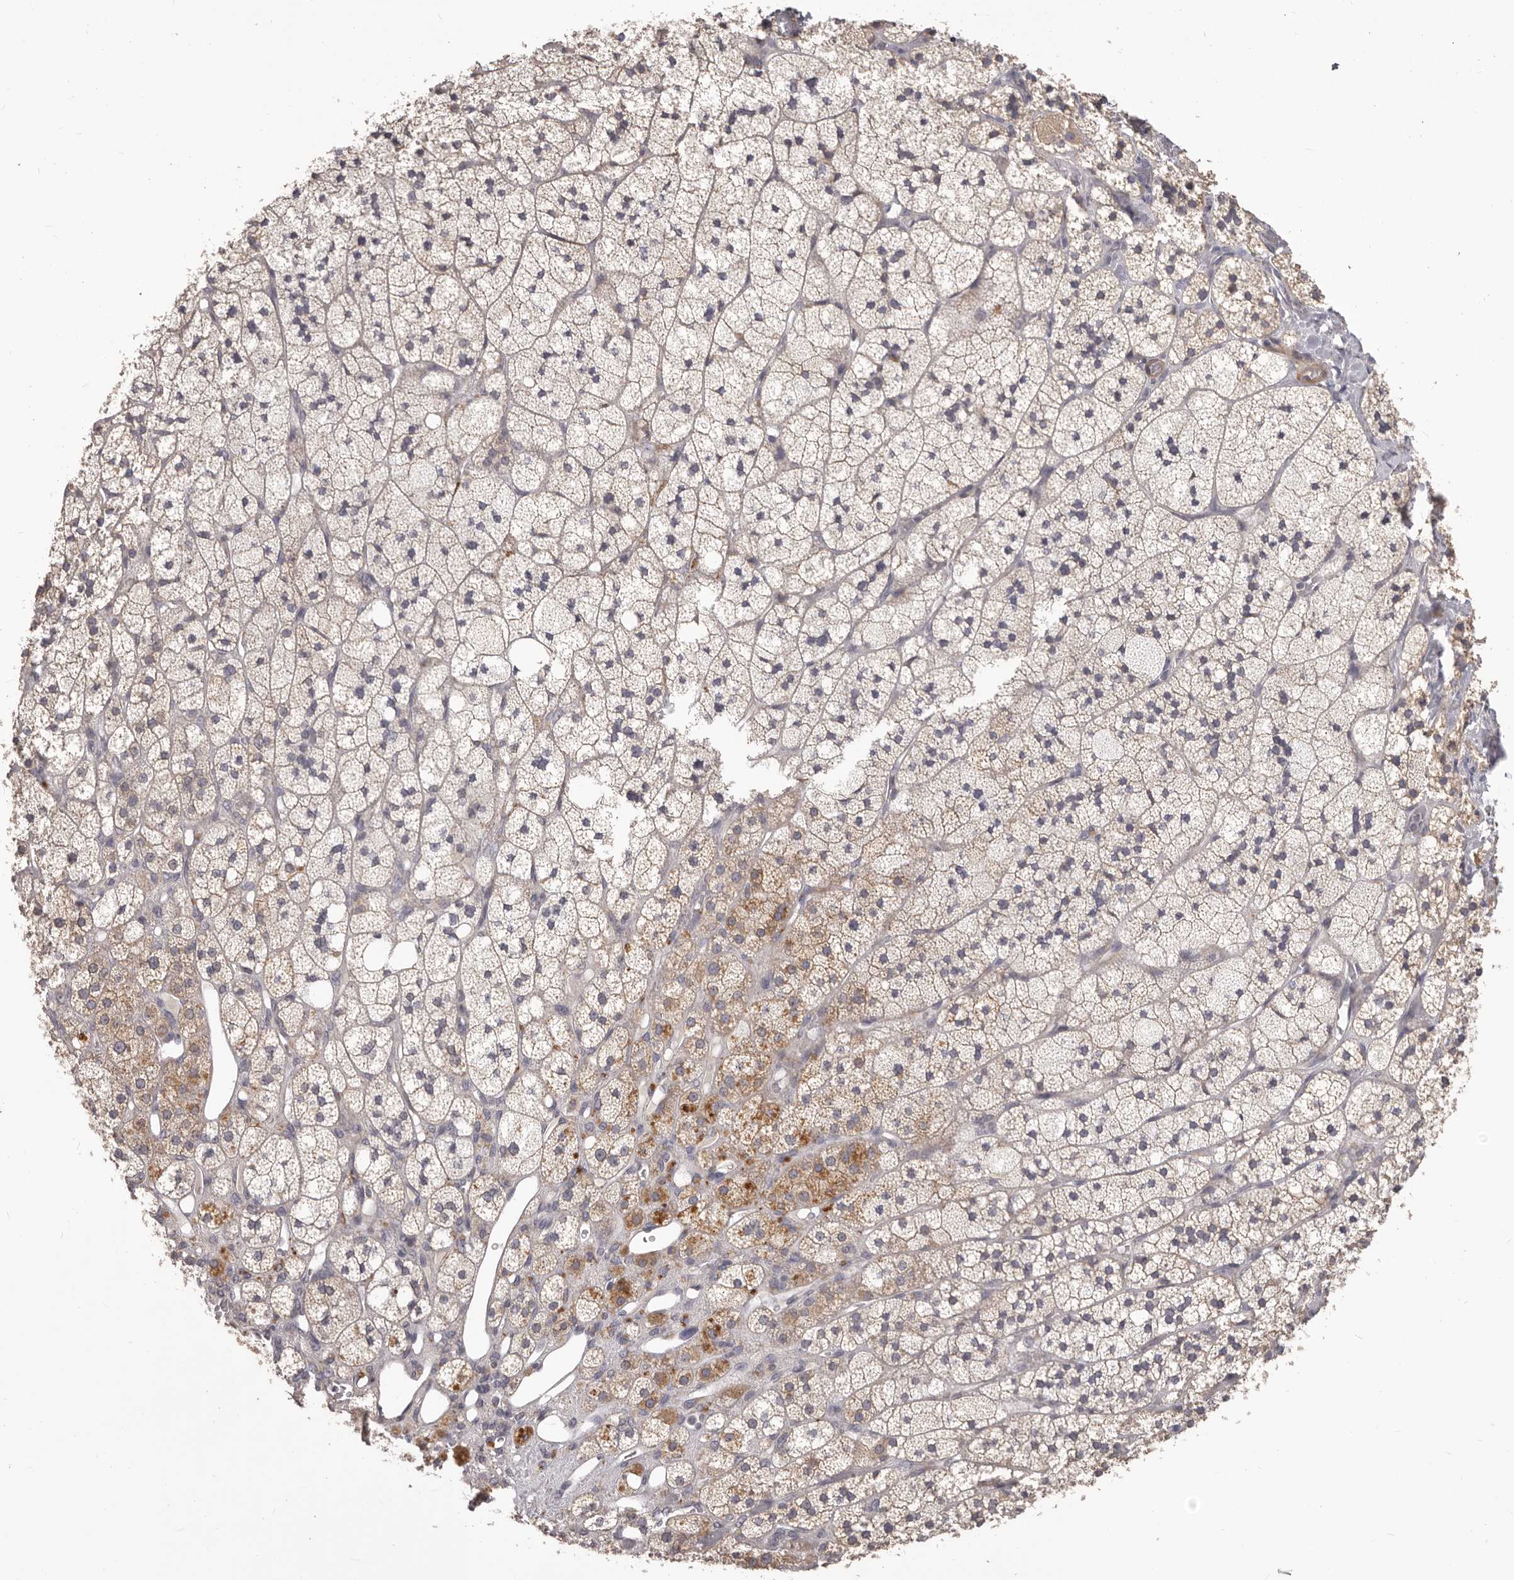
{"staining": {"intensity": "strong", "quantity": "<25%", "location": "cytoplasmic/membranous"}, "tissue": "adrenal gland", "cell_type": "Glandular cells", "image_type": "normal", "snomed": [{"axis": "morphology", "description": "Normal tissue, NOS"}, {"axis": "topography", "description": "Adrenal gland"}], "caption": "A brown stain highlights strong cytoplasmic/membranous staining of a protein in glandular cells of normal human adrenal gland.", "gene": "HRH1", "patient": {"sex": "male", "age": 61}}